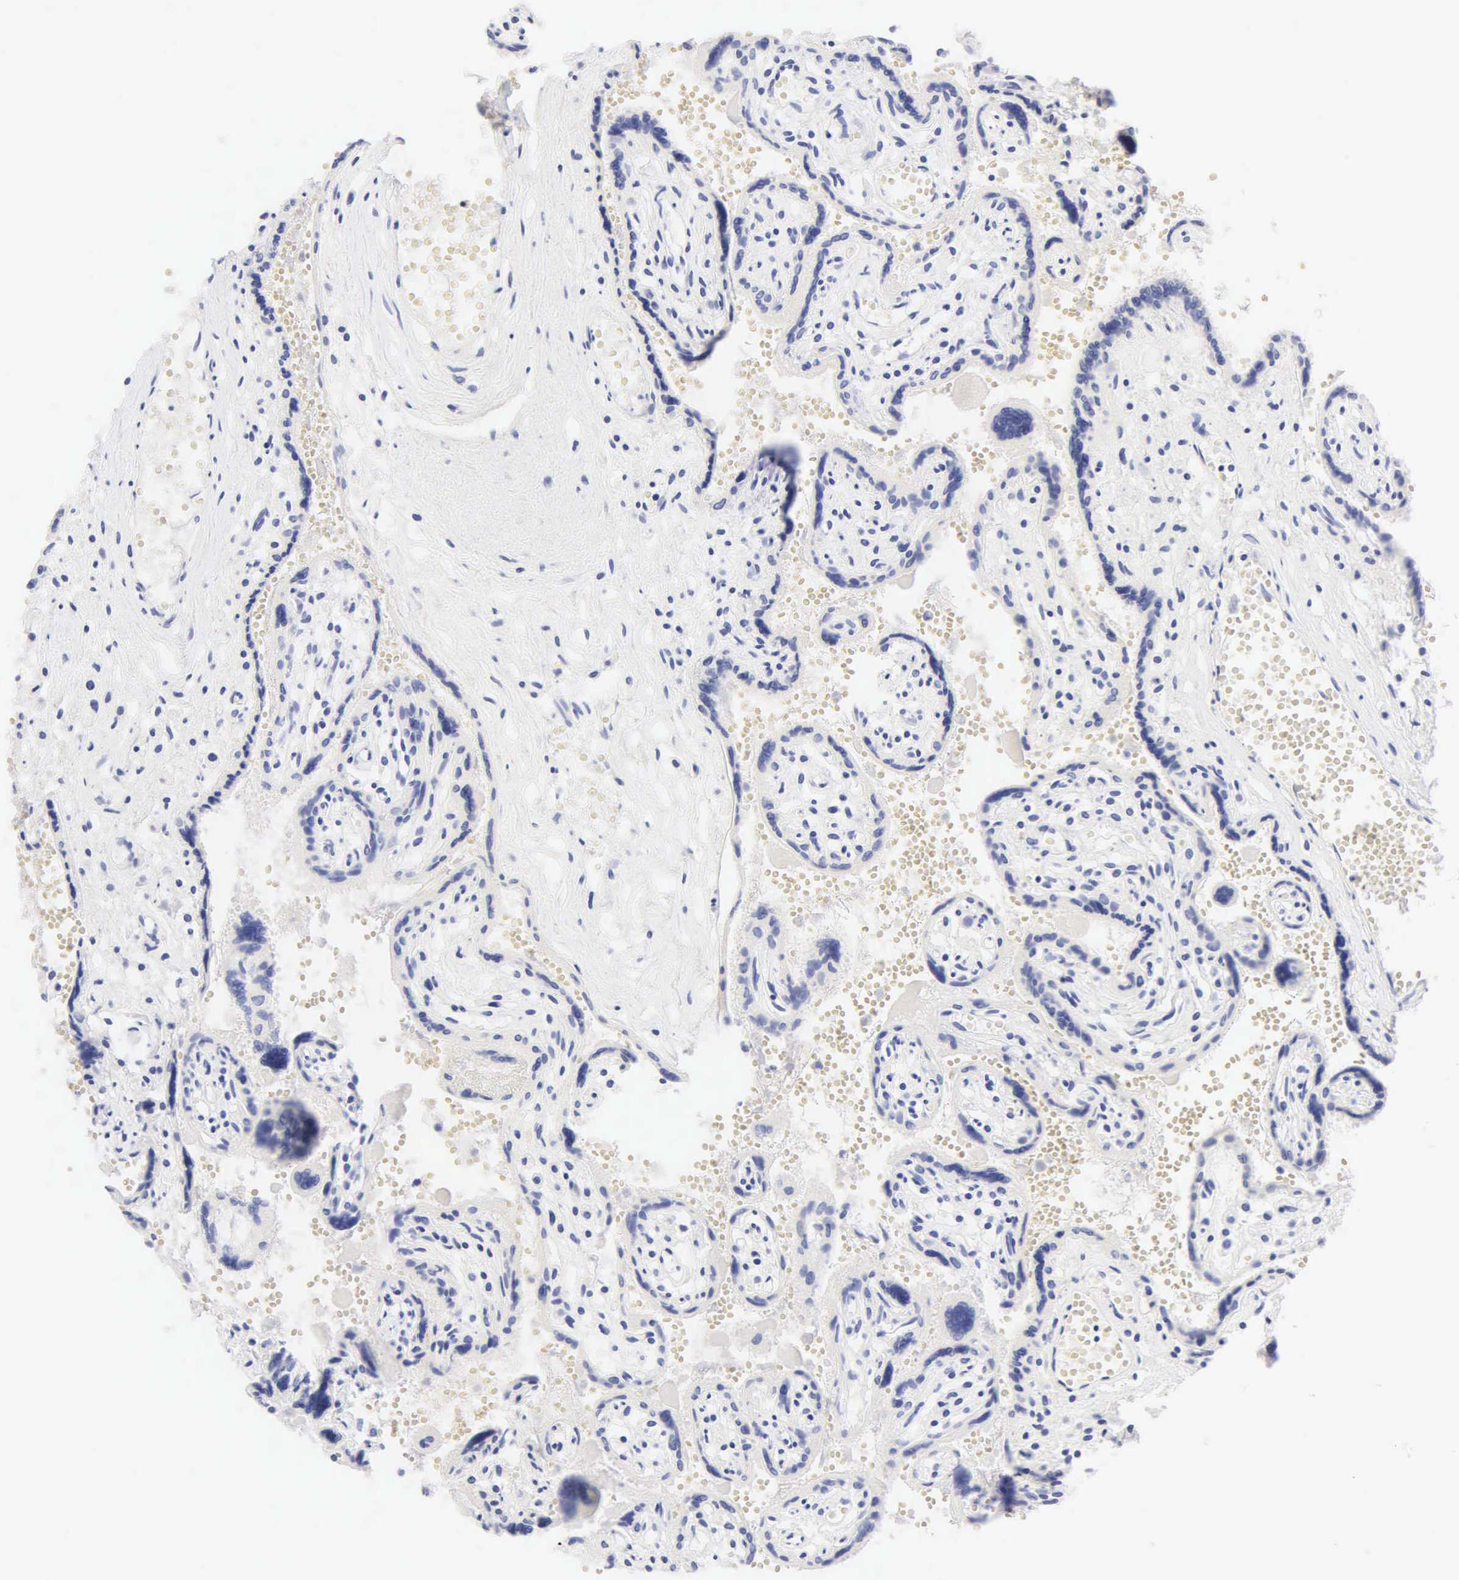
{"staining": {"intensity": "negative", "quantity": "none", "location": "none"}, "tissue": "placenta", "cell_type": "Decidual cells", "image_type": "normal", "snomed": [{"axis": "morphology", "description": "Normal tissue, NOS"}, {"axis": "topography", "description": "Placenta"}], "caption": "This is an IHC photomicrograph of benign placenta. There is no expression in decidual cells.", "gene": "NKX2", "patient": {"sex": "female", "age": 40}}